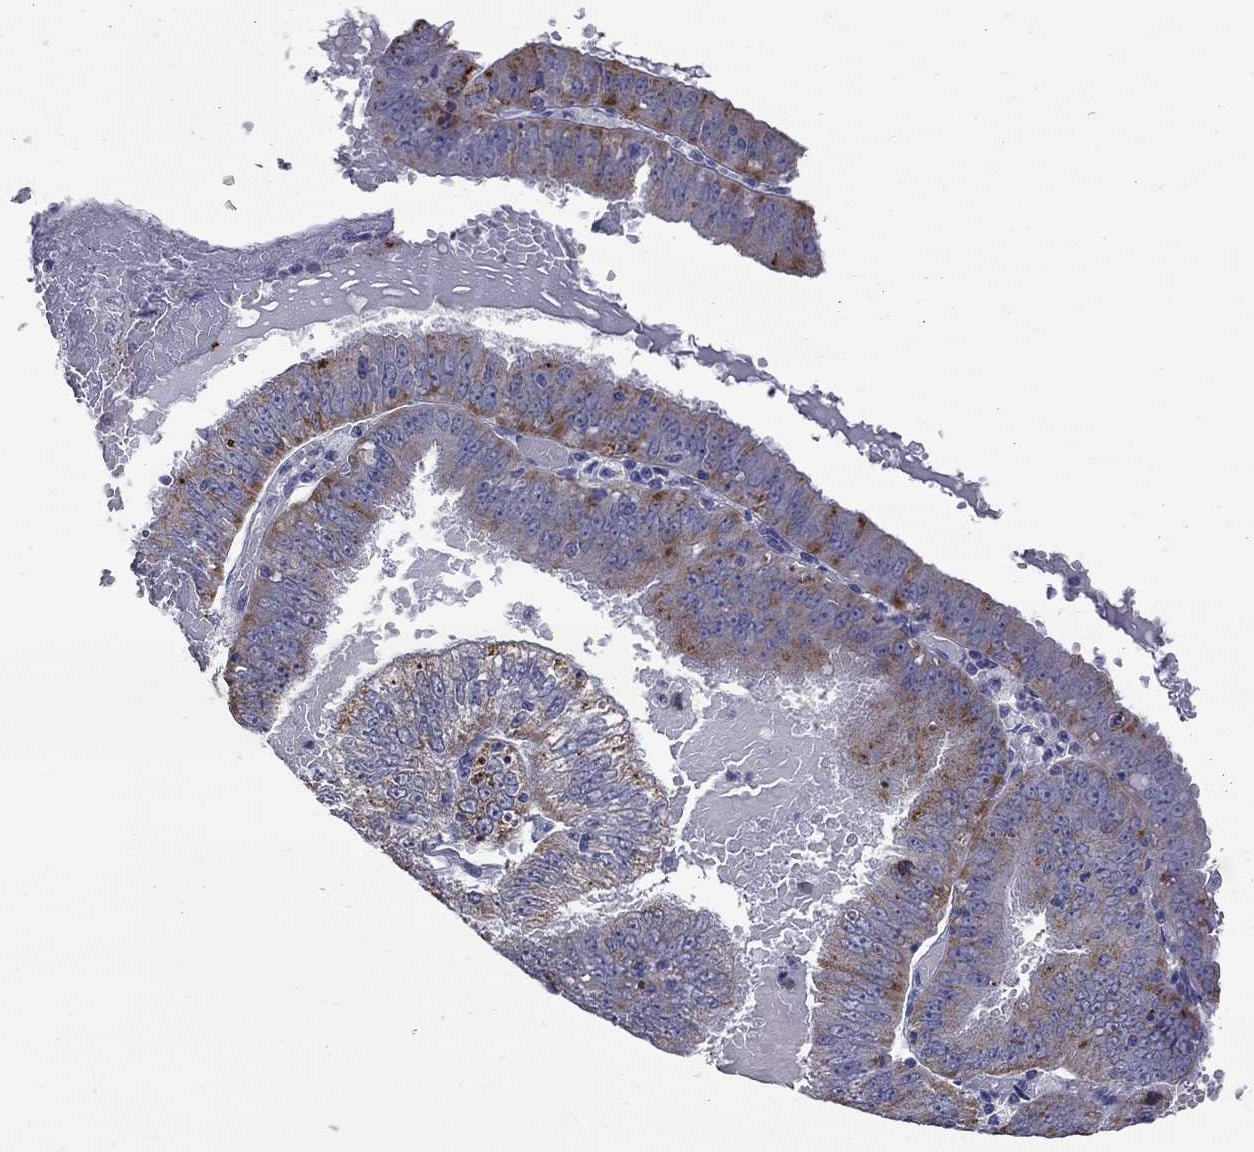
{"staining": {"intensity": "strong", "quantity": "25%-75%", "location": "cytoplasmic/membranous"}, "tissue": "endometrial cancer", "cell_type": "Tumor cells", "image_type": "cancer", "snomed": [{"axis": "morphology", "description": "Adenocarcinoma, NOS"}, {"axis": "topography", "description": "Endometrium"}], "caption": "Approximately 25%-75% of tumor cells in human endometrial cancer (adenocarcinoma) exhibit strong cytoplasmic/membranous protein staining as visualized by brown immunohistochemical staining.", "gene": "SHOC2", "patient": {"sex": "female", "age": 66}}